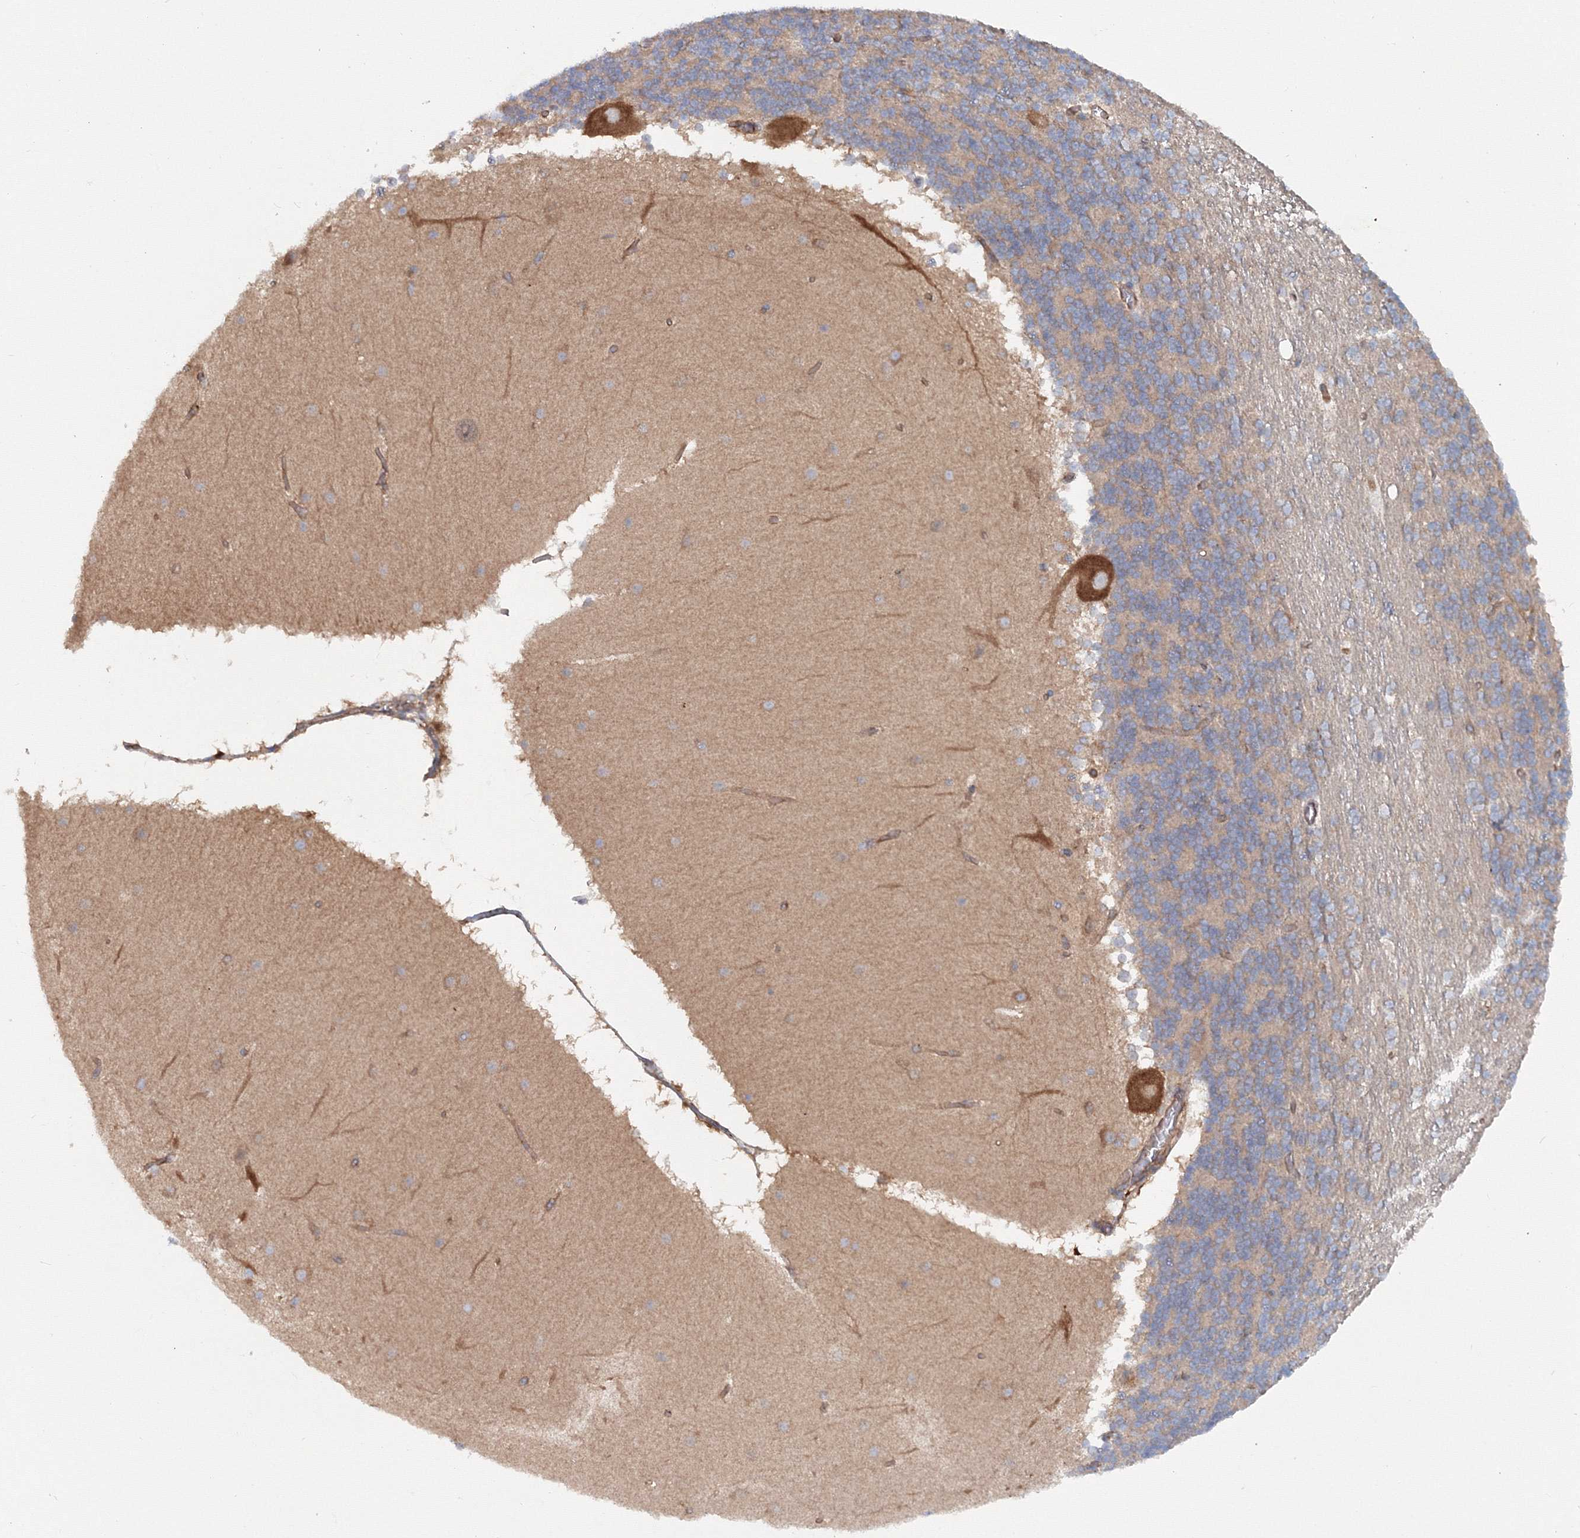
{"staining": {"intensity": "weak", "quantity": "25%-75%", "location": "cytoplasmic/membranous"}, "tissue": "cerebellum", "cell_type": "Cells in granular layer", "image_type": "normal", "snomed": [{"axis": "morphology", "description": "Normal tissue, NOS"}, {"axis": "topography", "description": "Cerebellum"}], "caption": "Approximately 25%-75% of cells in granular layer in normal human cerebellum exhibit weak cytoplasmic/membranous protein positivity as visualized by brown immunohistochemical staining.", "gene": "EXOC1", "patient": {"sex": "female", "age": 19}}